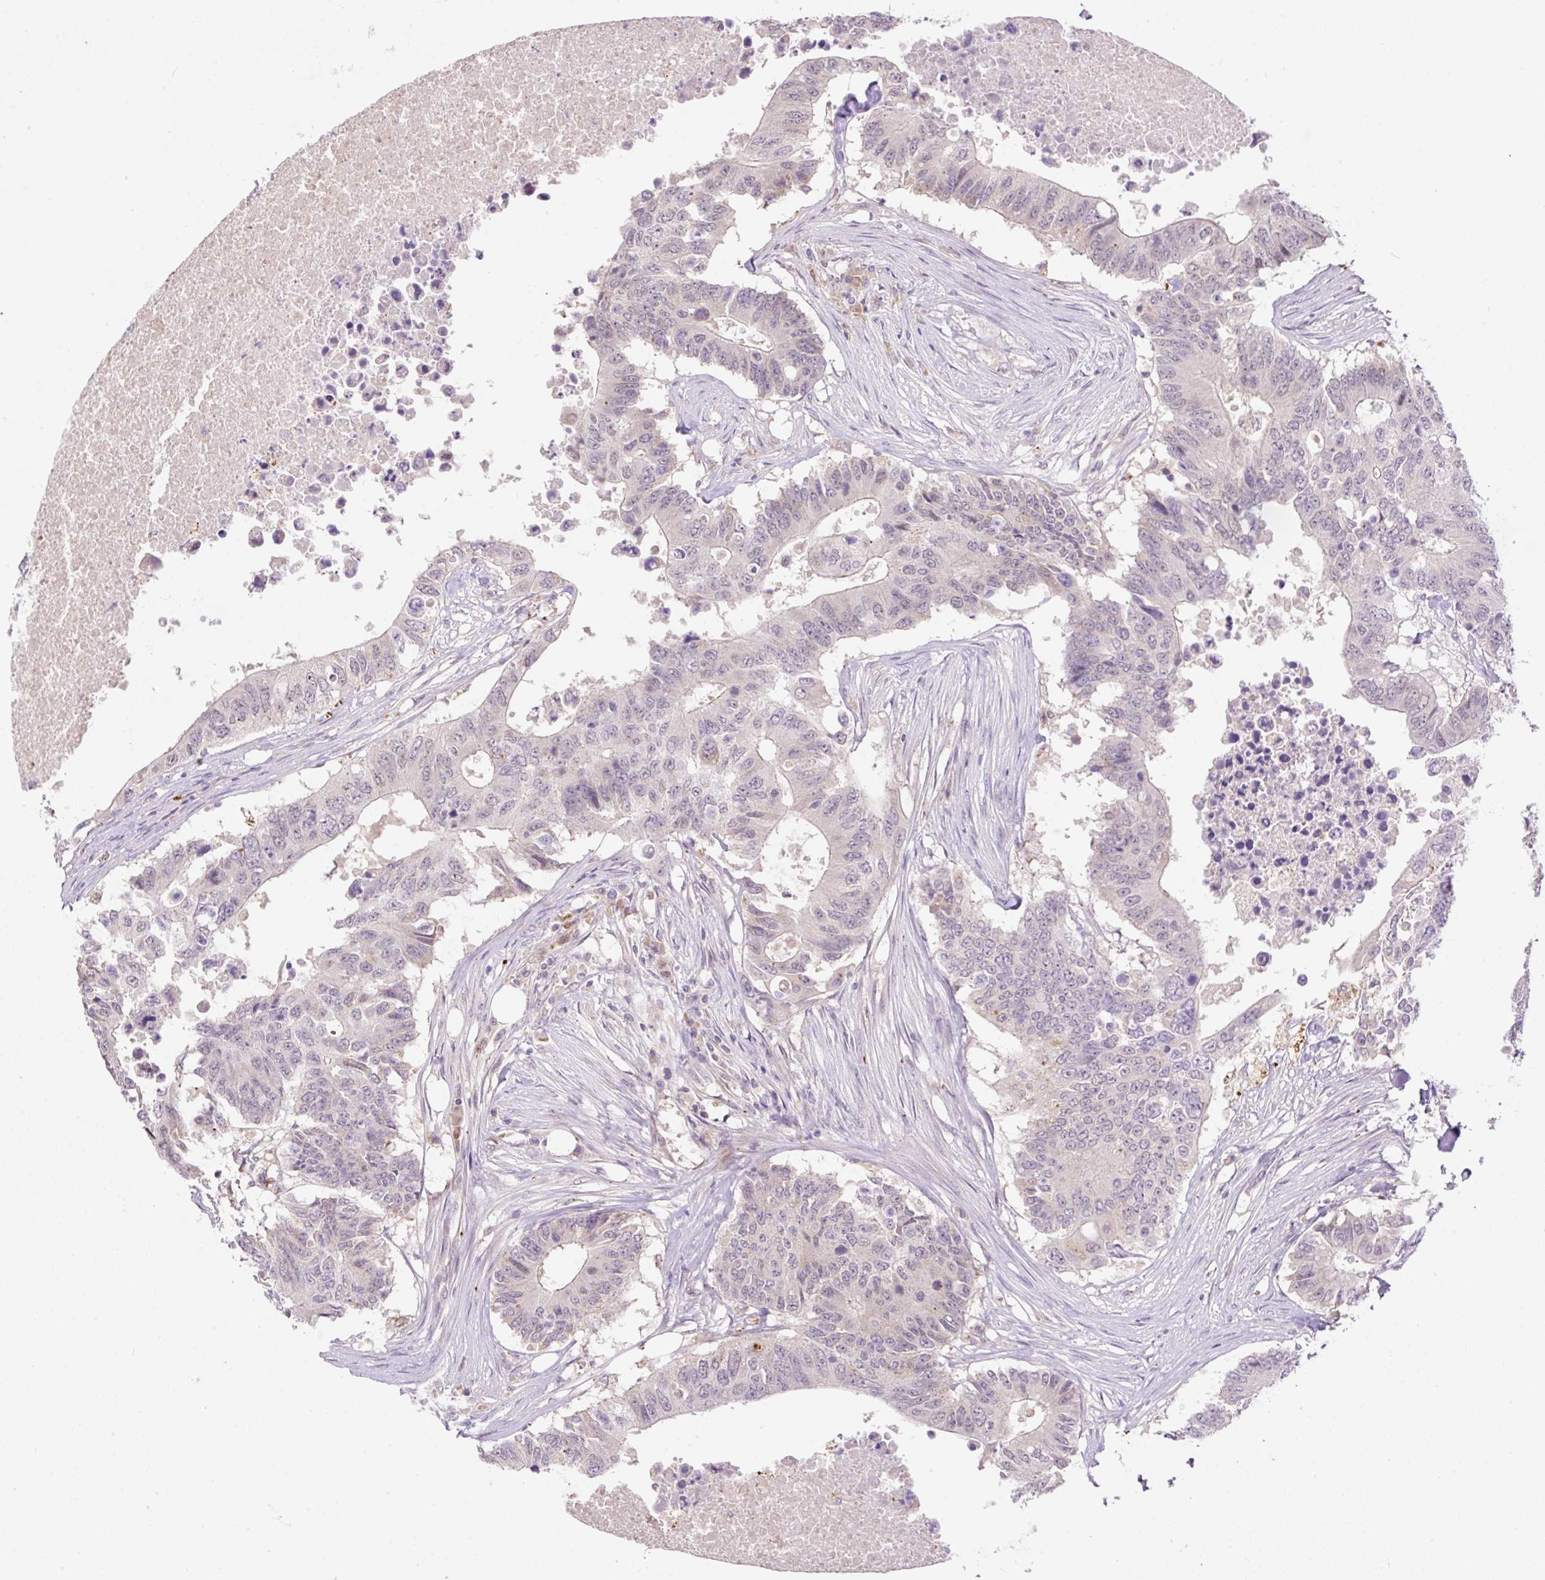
{"staining": {"intensity": "negative", "quantity": "none", "location": "none"}, "tissue": "colorectal cancer", "cell_type": "Tumor cells", "image_type": "cancer", "snomed": [{"axis": "morphology", "description": "Adenocarcinoma, NOS"}, {"axis": "topography", "description": "Colon"}], "caption": "Colorectal cancer stained for a protein using IHC shows no positivity tumor cells.", "gene": "HABP4", "patient": {"sex": "male", "age": 71}}